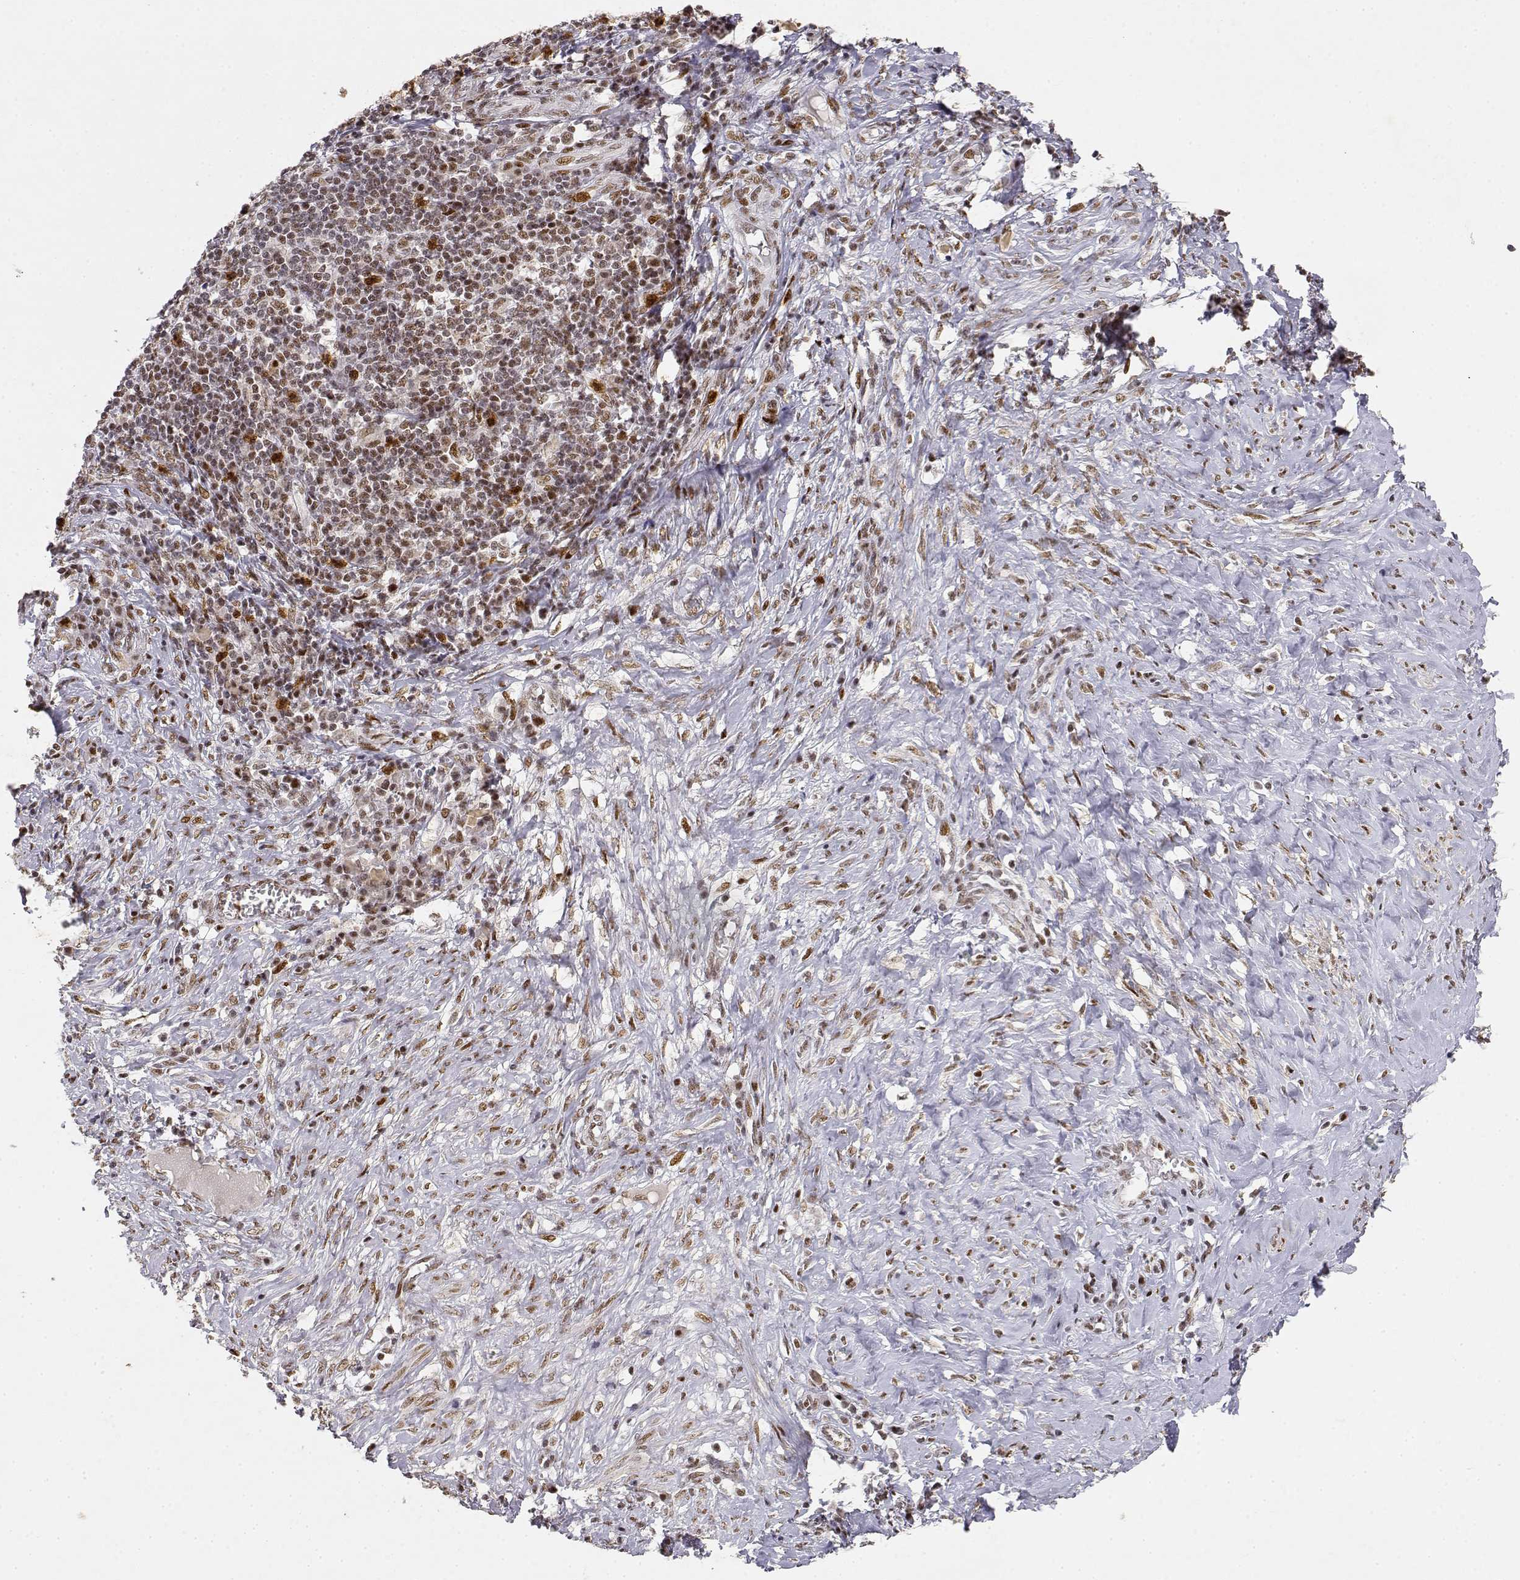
{"staining": {"intensity": "strong", "quantity": "<25%", "location": "nuclear"}, "tissue": "cervical cancer", "cell_type": "Tumor cells", "image_type": "cancer", "snomed": [{"axis": "morphology", "description": "Squamous cell carcinoma, NOS"}, {"axis": "topography", "description": "Cervix"}], "caption": "Immunohistochemical staining of human squamous cell carcinoma (cervical) shows medium levels of strong nuclear protein expression in about <25% of tumor cells.", "gene": "RSF1", "patient": {"sex": "female", "age": 46}}